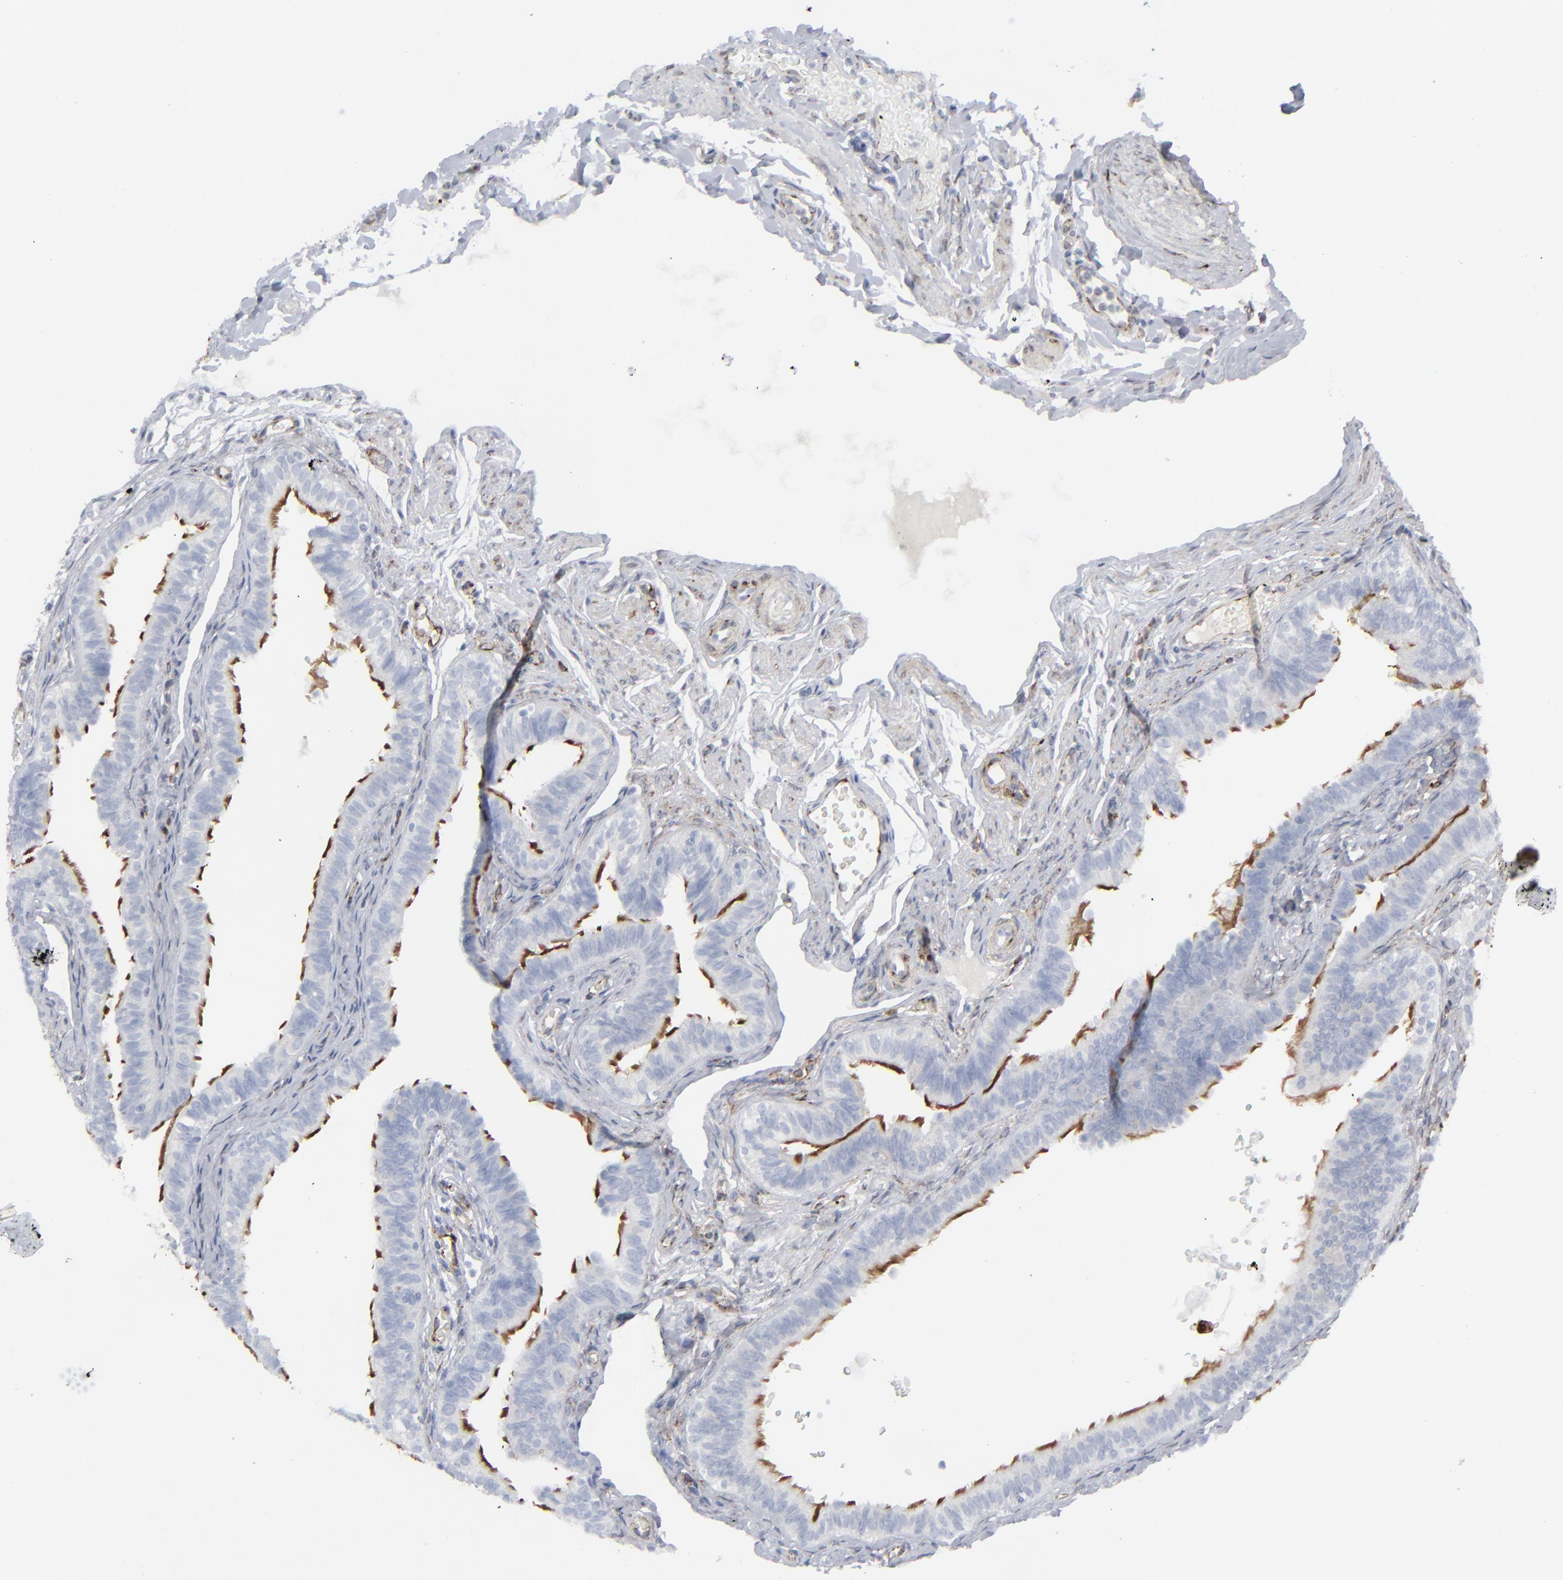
{"staining": {"intensity": "moderate", "quantity": ">75%", "location": "cytoplasmic/membranous"}, "tissue": "fallopian tube", "cell_type": "Glandular cells", "image_type": "normal", "snomed": [{"axis": "morphology", "description": "Normal tissue, NOS"}, {"axis": "morphology", "description": "Dermoid, NOS"}, {"axis": "topography", "description": "Fallopian tube"}], "caption": "Glandular cells exhibit medium levels of moderate cytoplasmic/membranous expression in approximately >75% of cells in unremarkable human fallopian tube.", "gene": "SPARC", "patient": {"sex": "female", "age": 33}}